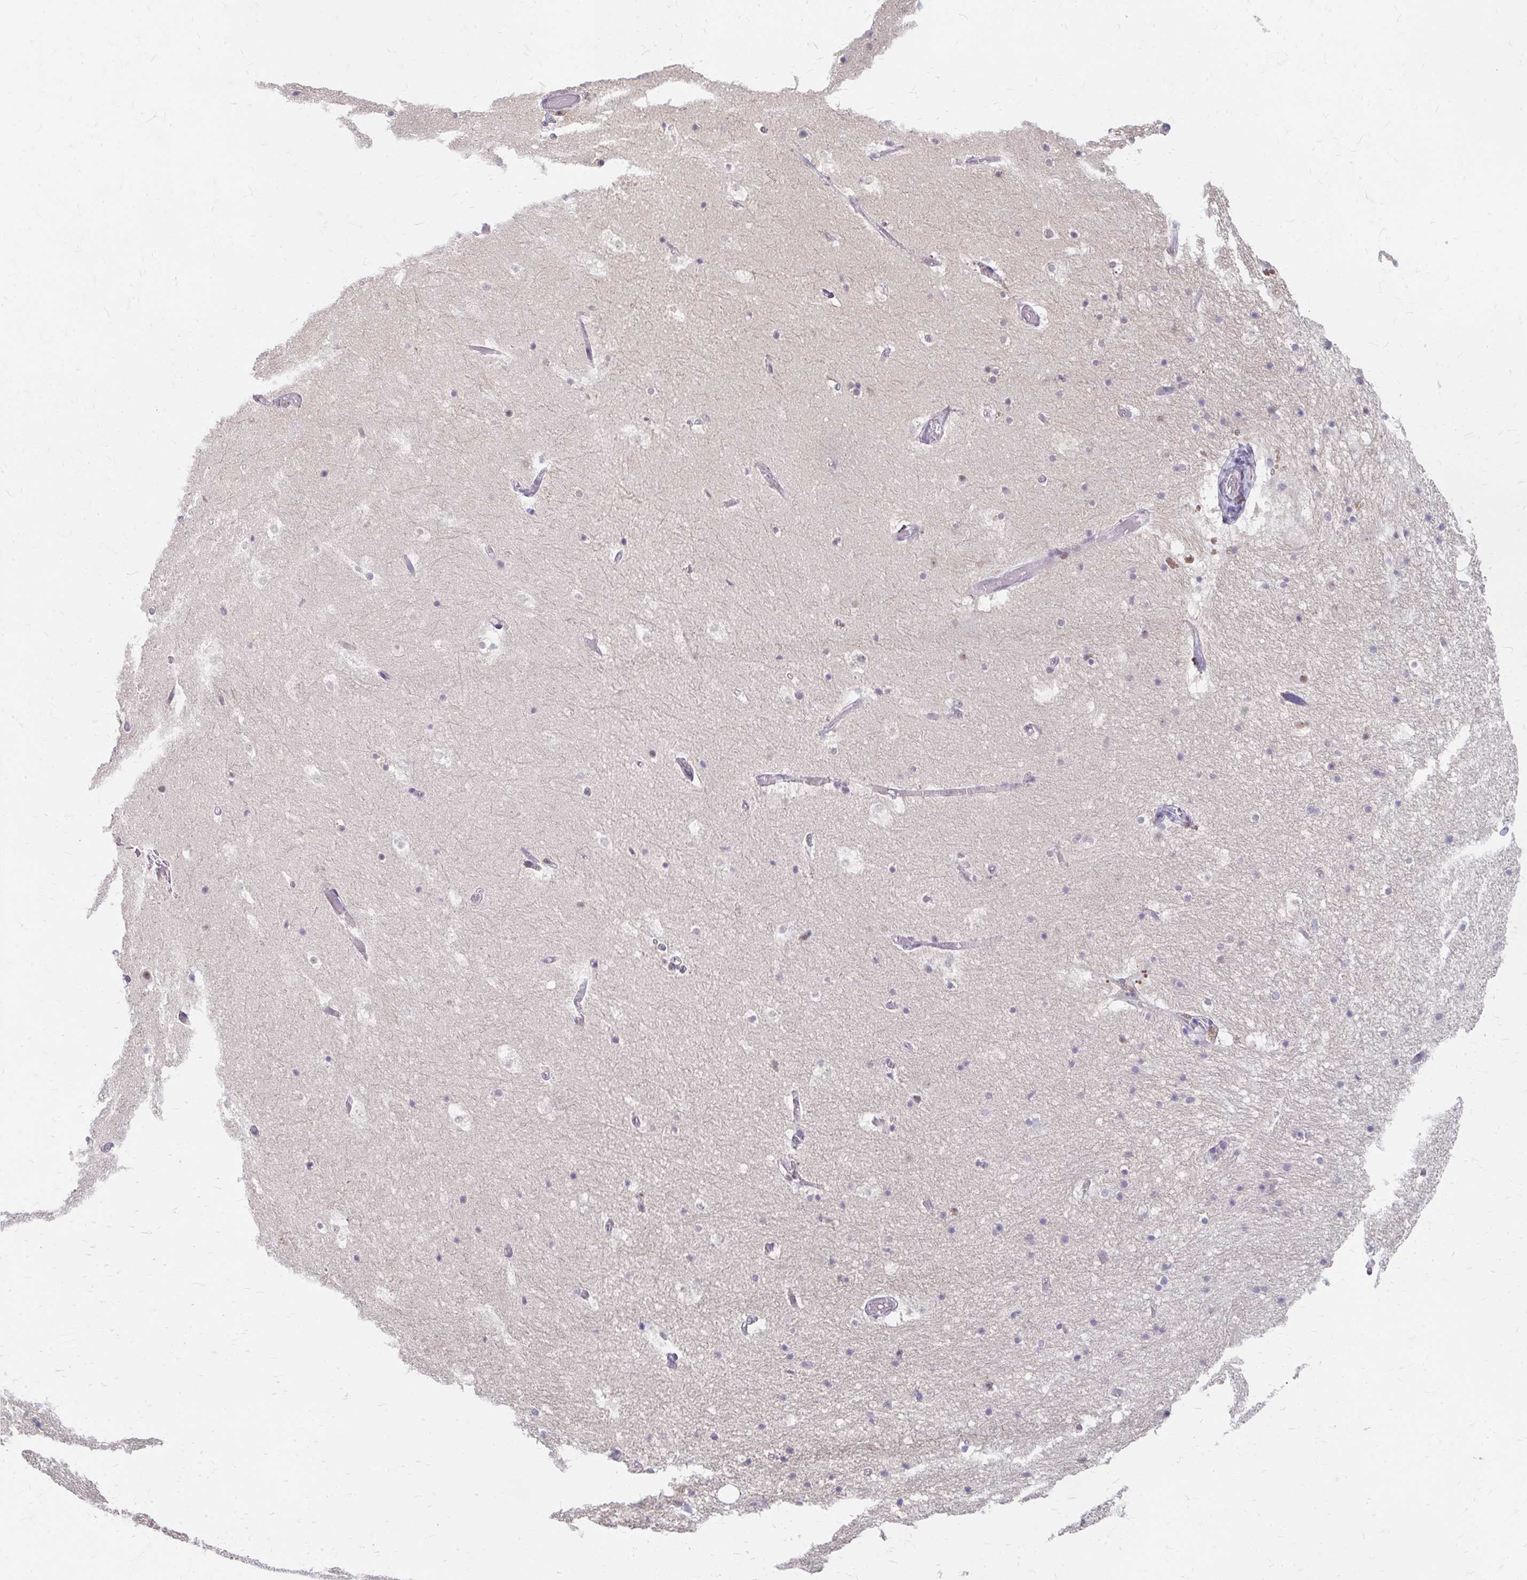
{"staining": {"intensity": "negative", "quantity": "none", "location": "none"}, "tissue": "hippocampus", "cell_type": "Glial cells", "image_type": "normal", "snomed": [{"axis": "morphology", "description": "Normal tissue, NOS"}, {"axis": "topography", "description": "Hippocampus"}], "caption": "This is an immunohistochemistry image of unremarkable human hippocampus. There is no expression in glial cells.", "gene": "GTF2H1", "patient": {"sex": "female", "age": 52}}